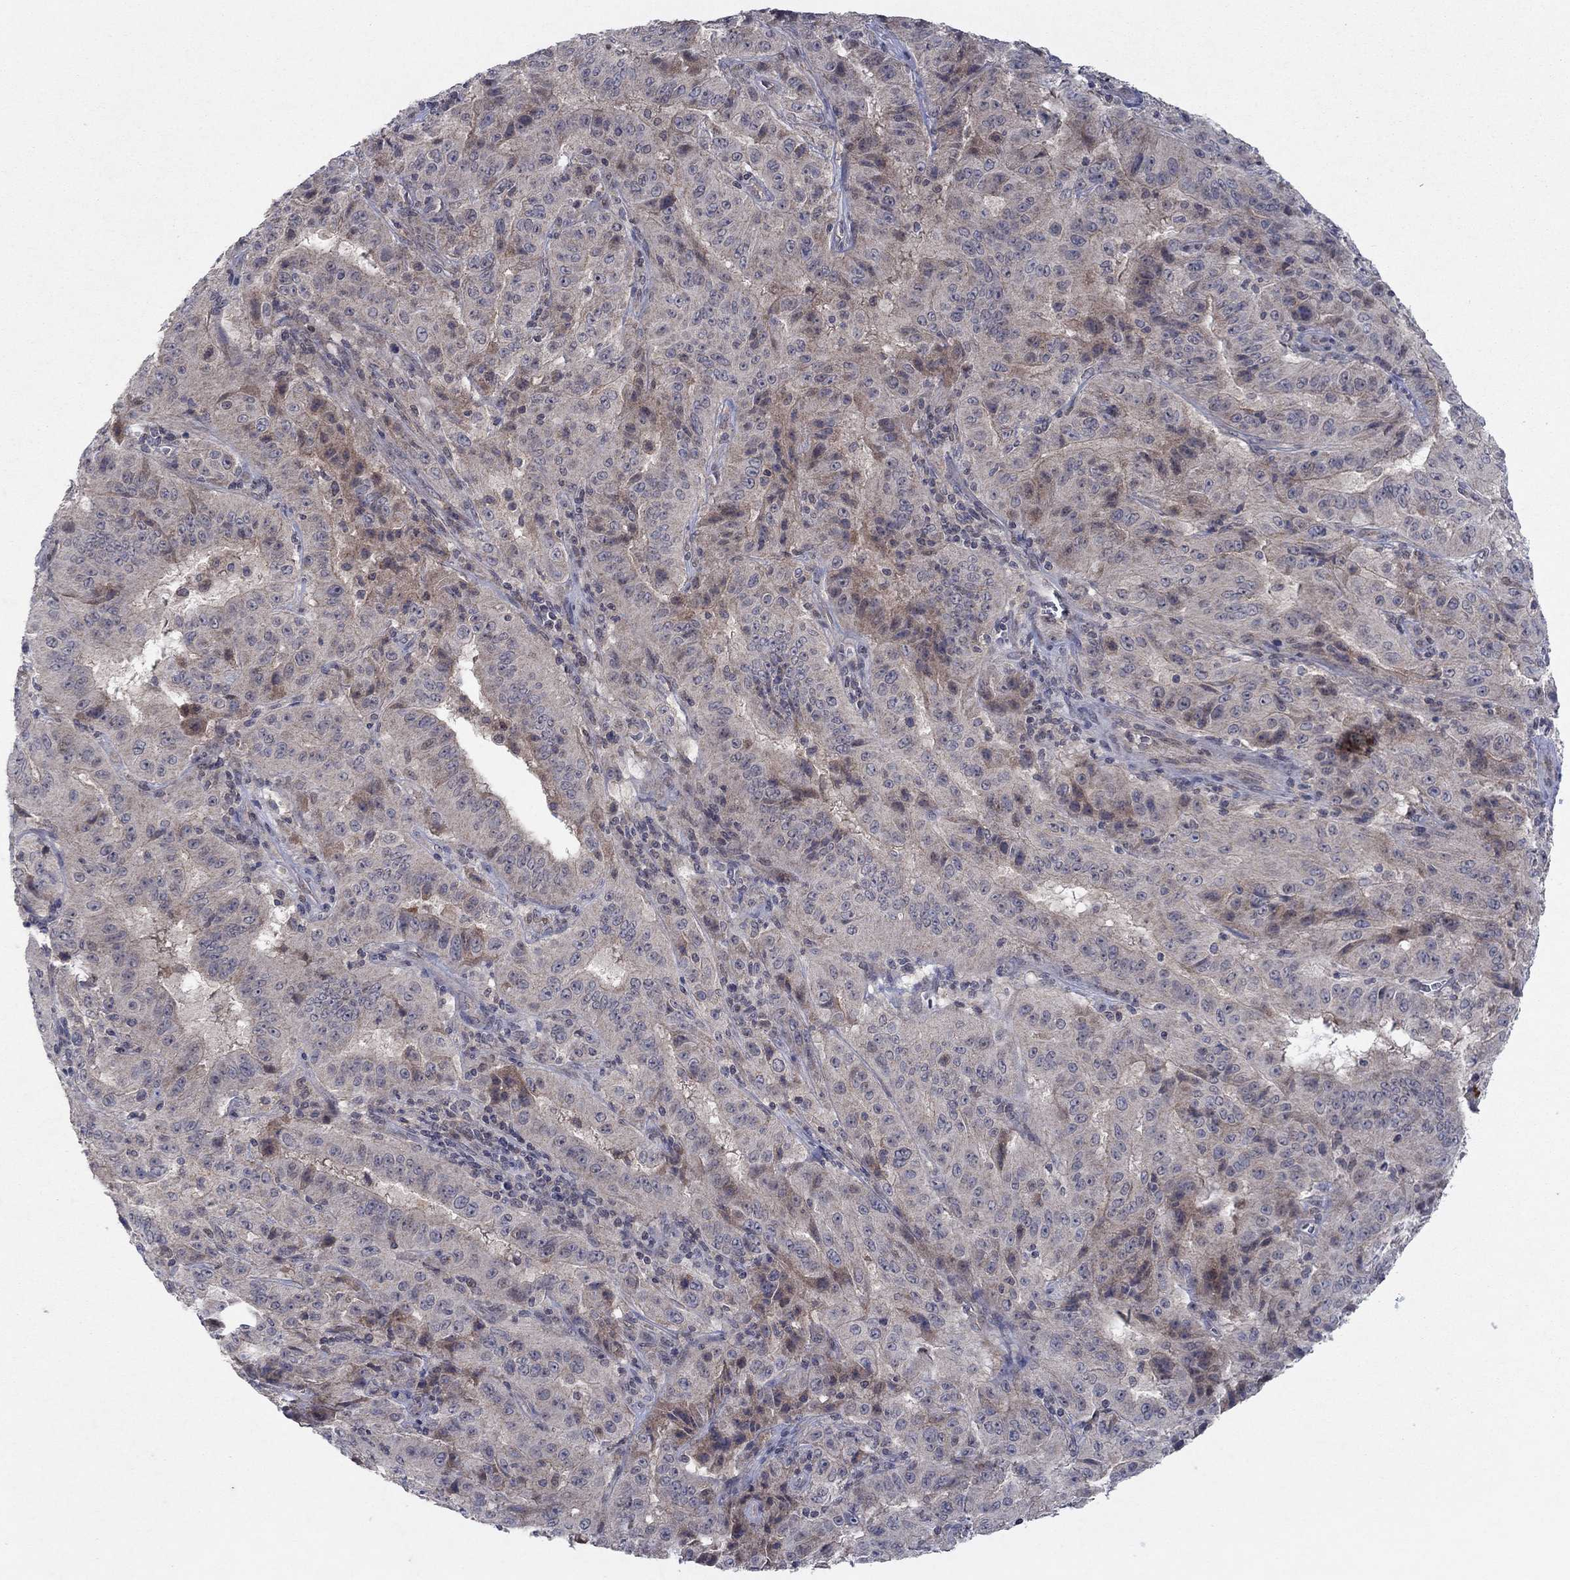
{"staining": {"intensity": "moderate", "quantity": "<25%", "location": "cytoplasmic/membranous"}, "tissue": "pancreatic cancer", "cell_type": "Tumor cells", "image_type": "cancer", "snomed": [{"axis": "morphology", "description": "Adenocarcinoma, NOS"}, {"axis": "topography", "description": "Pancreas"}], "caption": "Pancreatic adenocarcinoma stained for a protein exhibits moderate cytoplasmic/membranous positivity in tumor cells.", "gene": "IL4", "patient": {"sex": "male", "age": 63}}